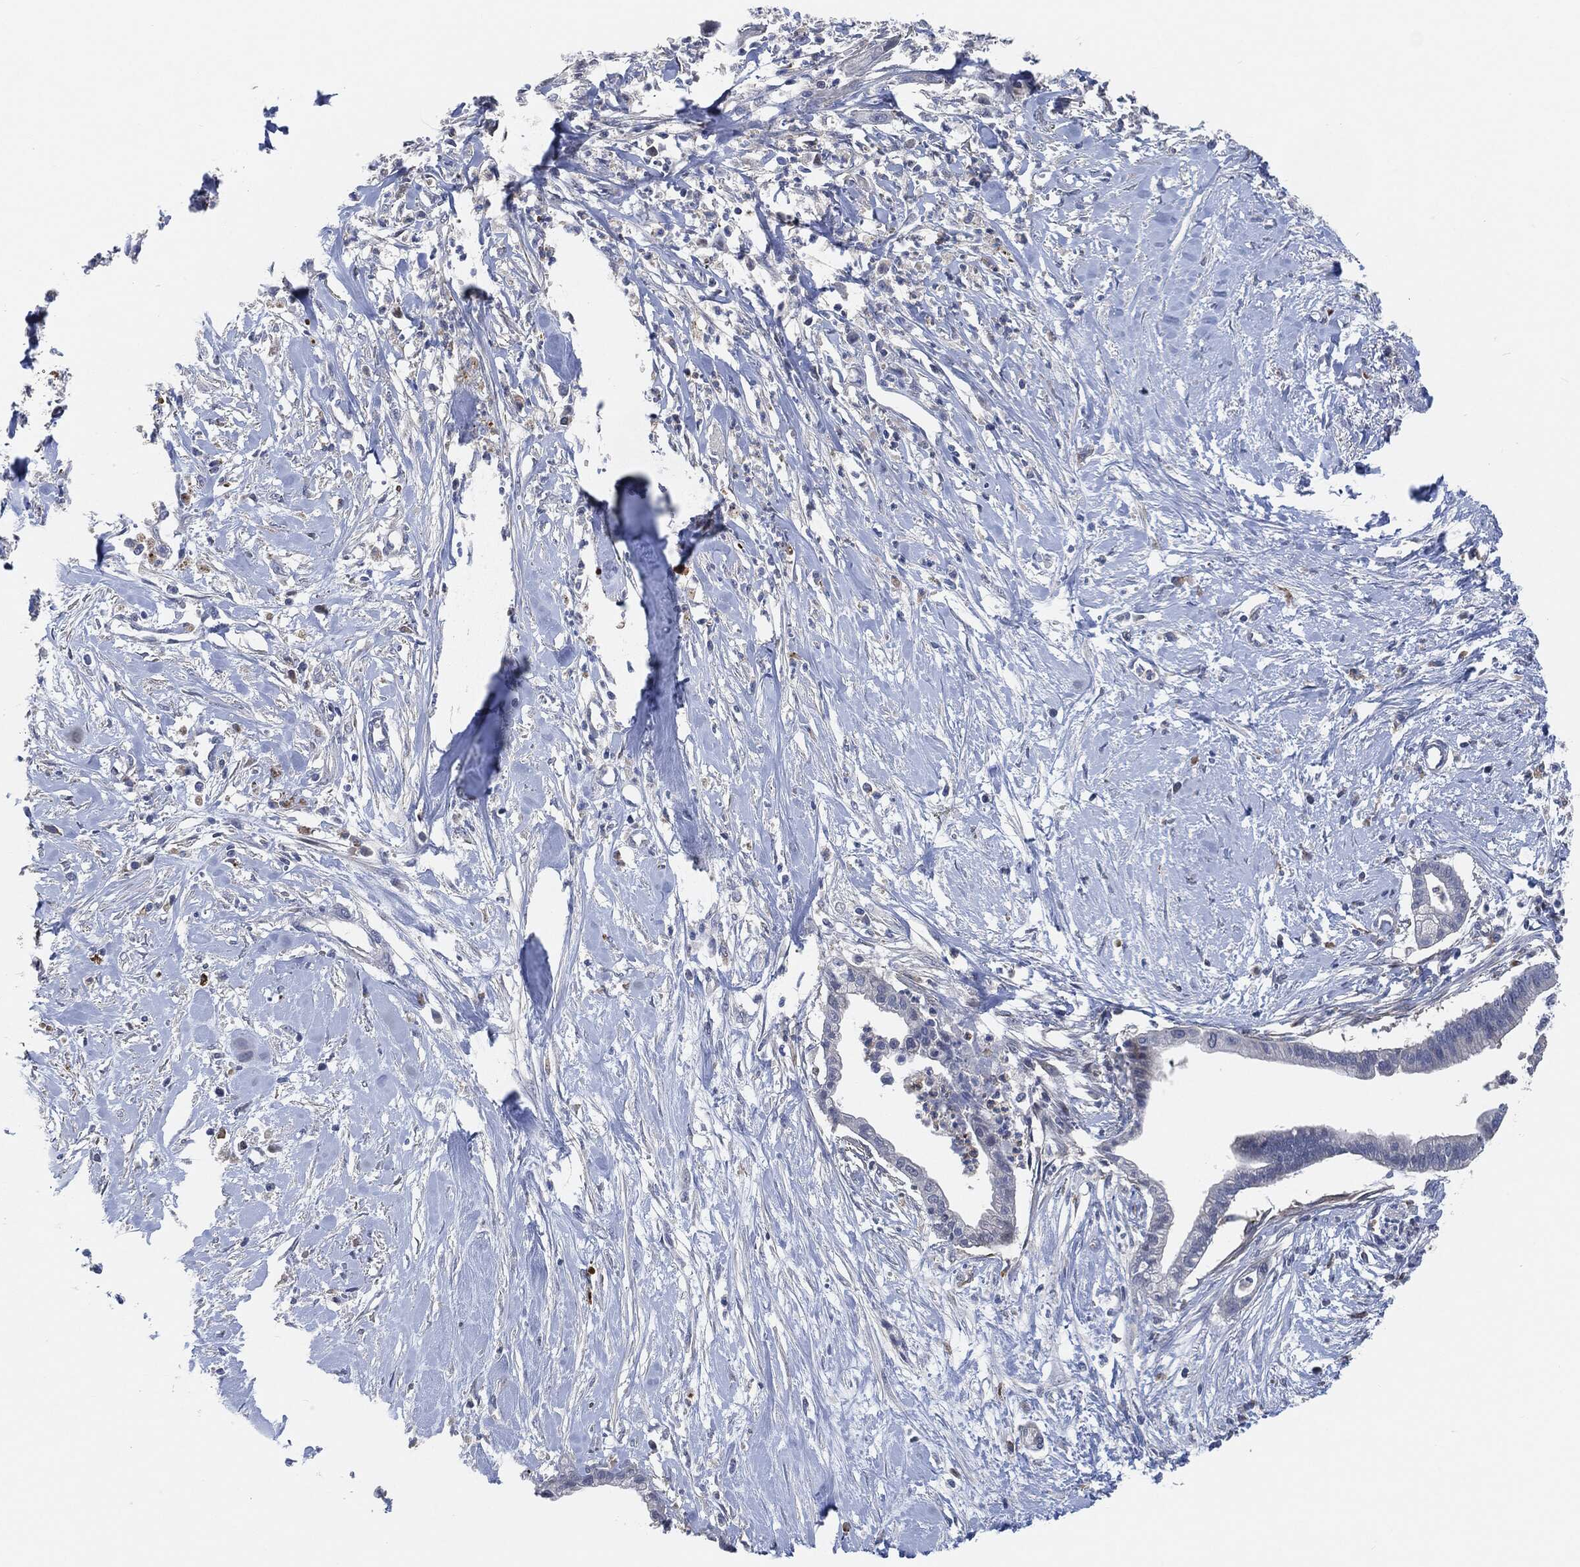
{"staining": {"intensity": "negative", "quantity": "none", "location": "none"}, "tissue": "pancreatic cancer", "cell_type": "Tumor cells", "image_type": "cancer", "snomed": [{"axis": "morphology", "description": "Normal tissue, NOS"}, {"axis": "morphology", "description": "Adenocarcinoma, NOS"}, {"axis": "topography", "description": "Pancreas"}], "caption": "A photomicrograph of human pancreatic cancer is negative for staining in tumor cells.", "gene": "VSIG4", "patient": {"sex": "female", "age": 58}}